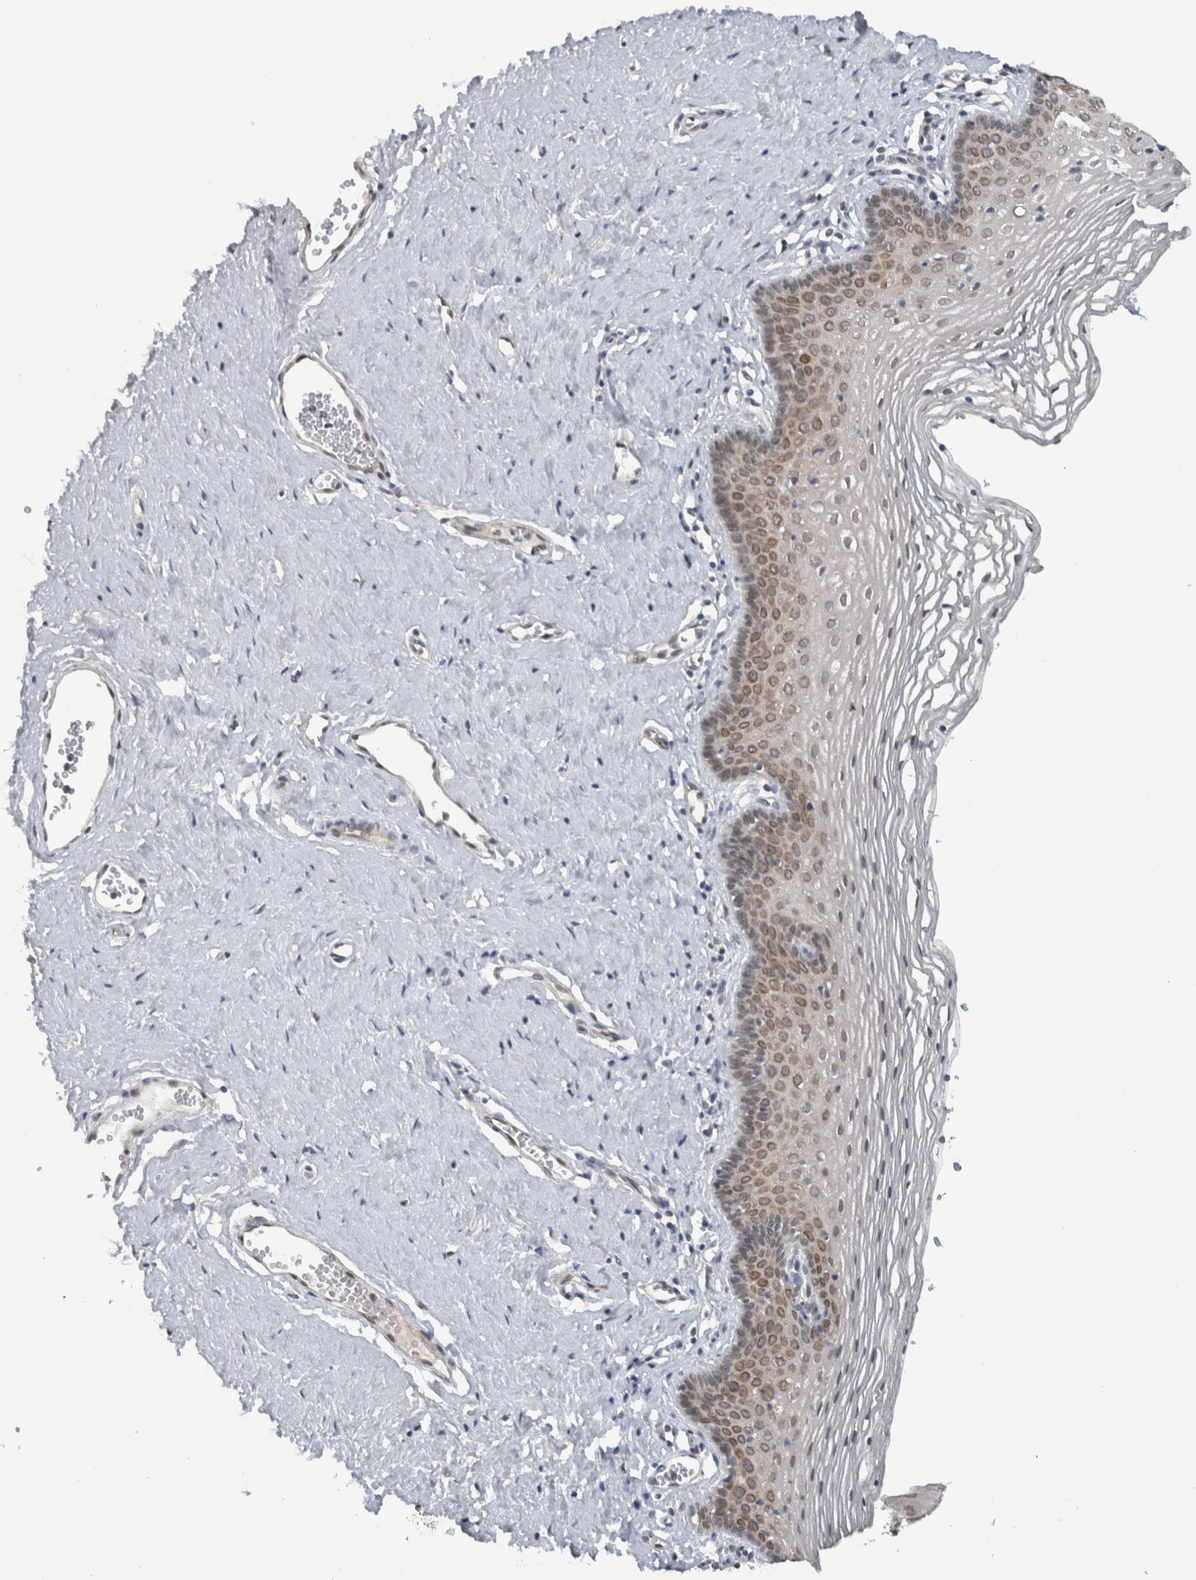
{"staining": {"intensity": "strong", "quantity": "25%-75%", "location": "cytoplasmic/membranous"}, "tissue": "vagina", "cell_type": "Squamous epithelial cells", "image_type": "normal", "snomed": [{"axis": "morphology", "description": "Normal tissue, NOS"}, {"axis": "topography", "description": "Vagina"}], "caption": "Immunohistochemistry (IHC) of normal vagina reveals high levels of strong cytoplasmic/membranous expression in about 25%-75% of squamous epithelial cells.", "gene": "PRXL2A", "patient": {"sex": "female", "age": 32}}